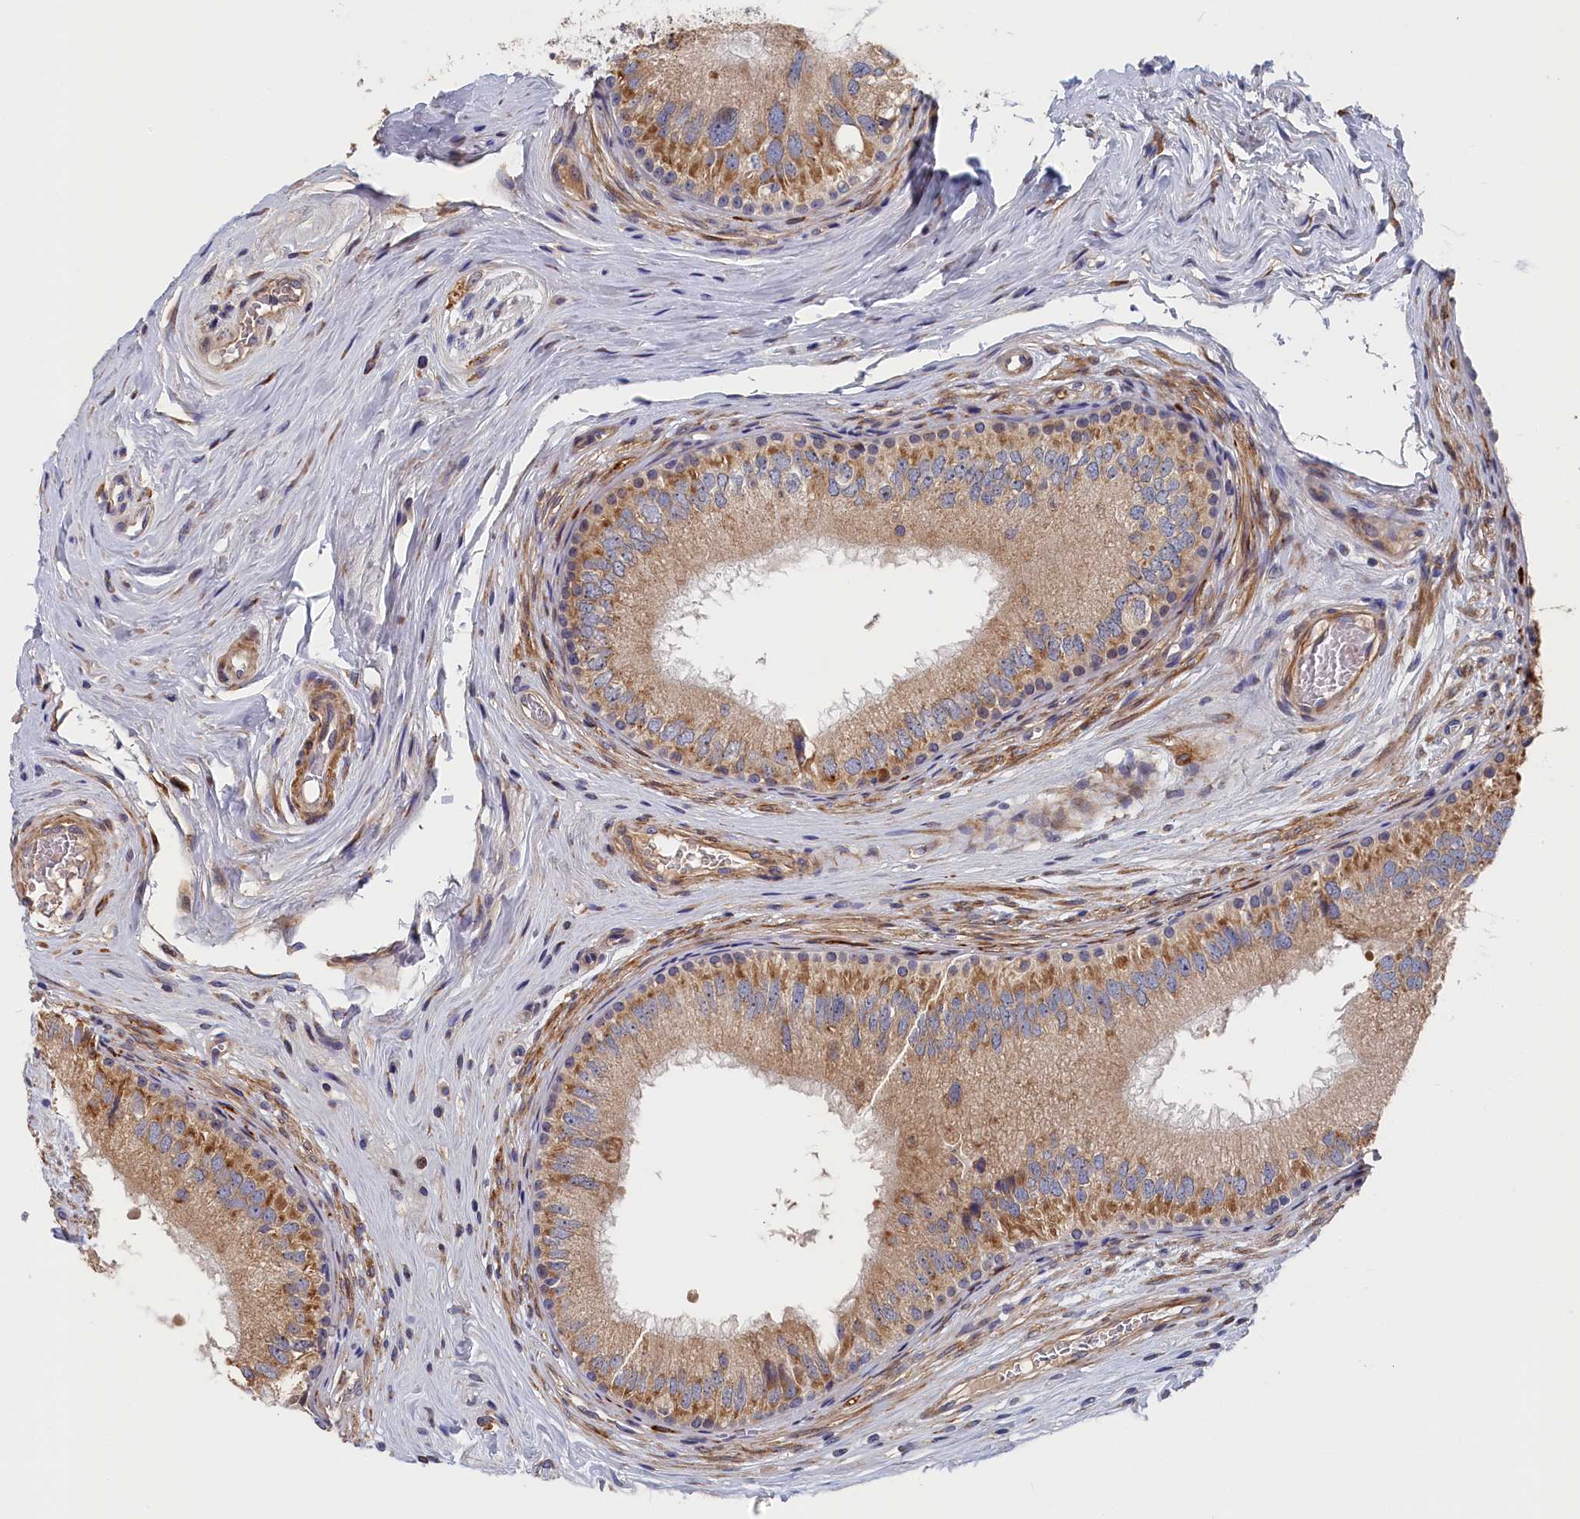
{"staining": {"intensity": "moderate", "quantity": ">75%", "location": "cytoplasmic/membranous"}, "tissue": "epididymis", "cell_type": "Glandular cells", "image_type": "normal", "snomed": [{"axis": "morphology", "description": "Normal tissue, NOS"}, {"axis": "topography", "description": "Epididymis"}], "caption": "IHC image of unremarkable epididymis: human epididymis stained using IHC shows medium levels of moderate protein expression localized specifically in the cytoplasmic/membranous of glandular cells, appearing as a cytoplasmic/membranous brown color.", "gene": "CYB5D2", "patient": {"sex": "male", "age": 33}}